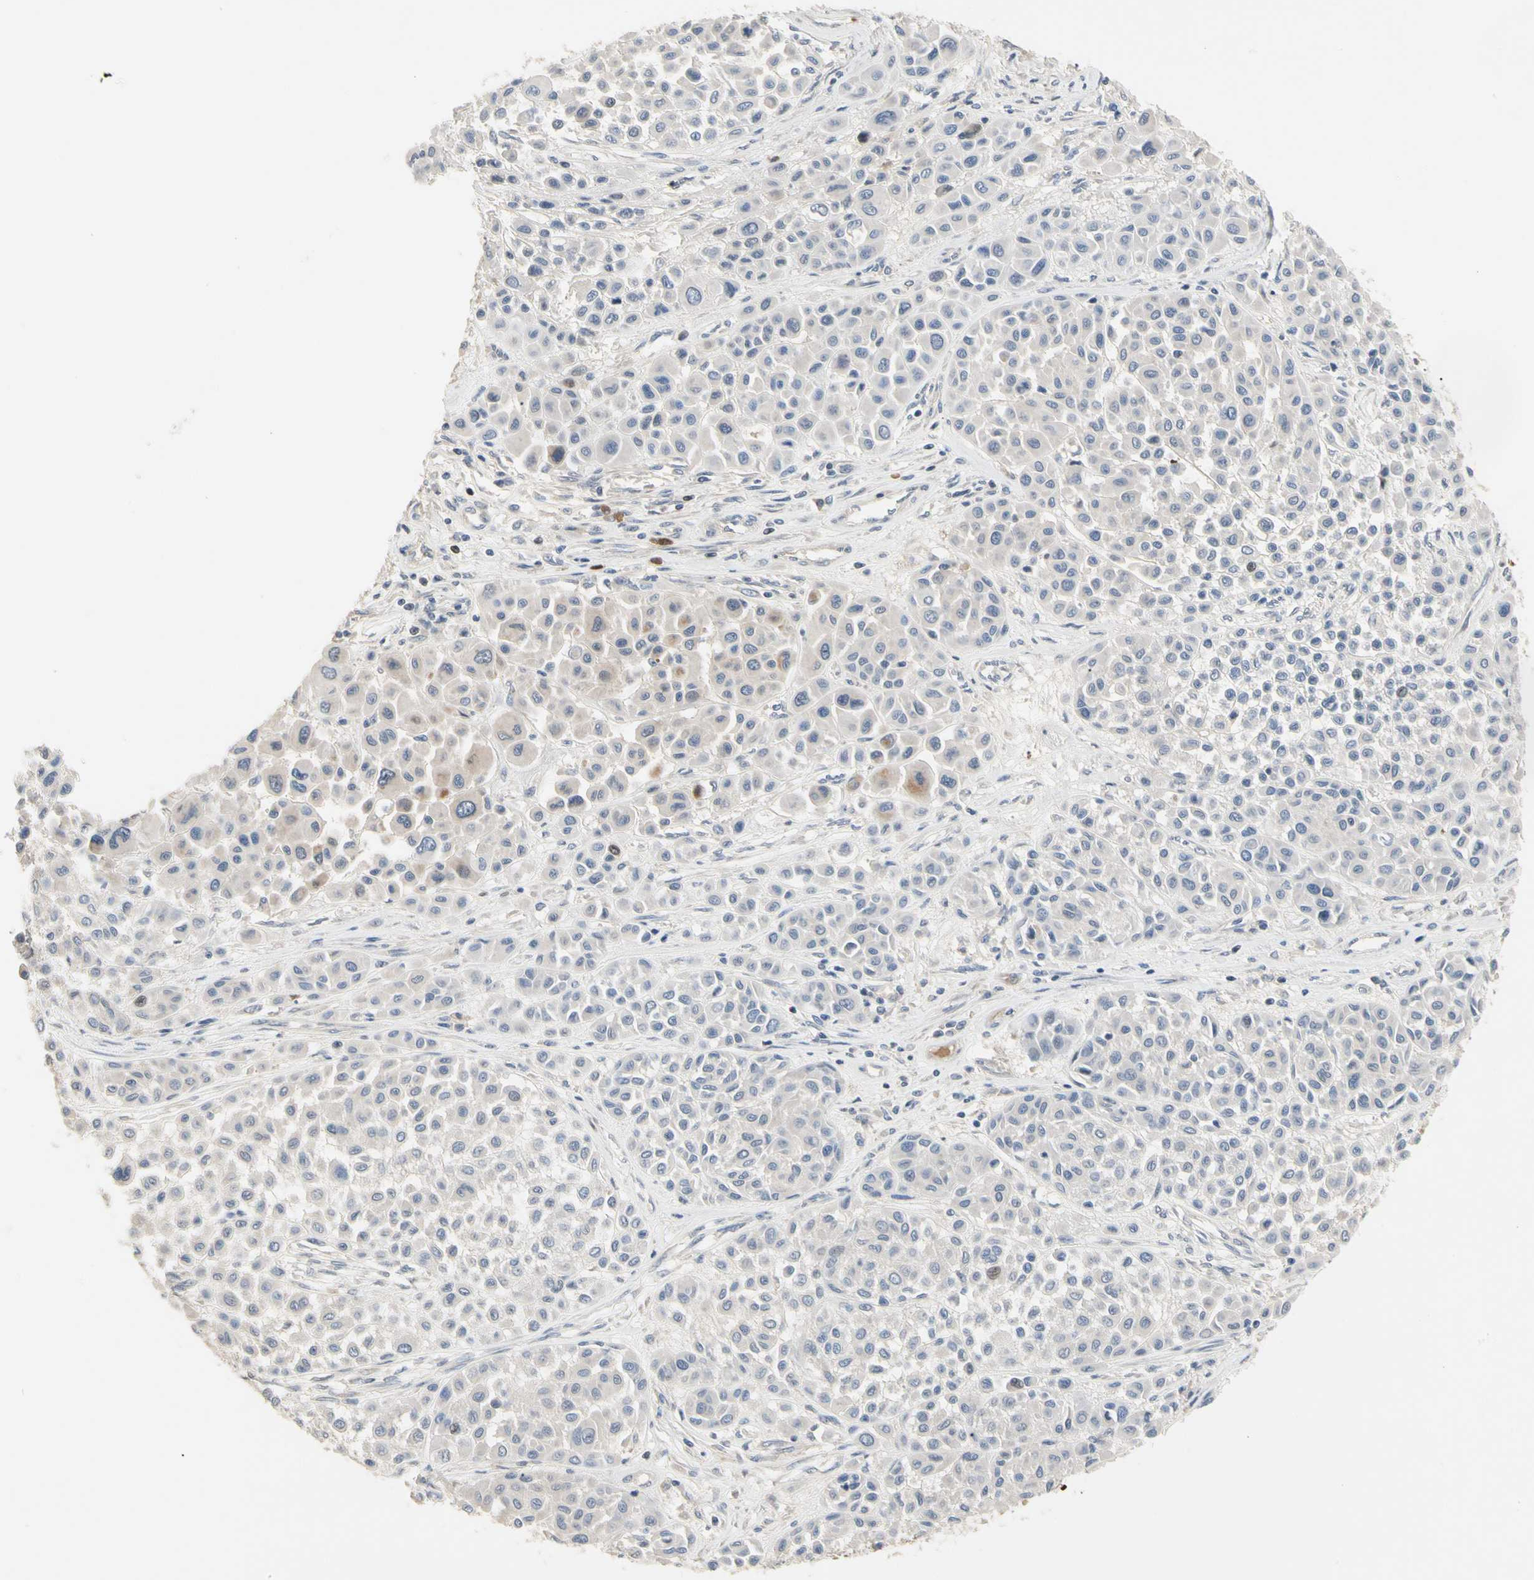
{"staining": {"intensity": "weak", "quantity": "<25%", "location": "cytoplasmic/membranous"}, "tissue": "melanoma", "cell_type": "Tumor cells", "image_type": "cancer", "snomed": [{"axis": "morphology", "description": "Malignant melanoma, Metastatic site"}, {"axis": "topography", "description": "Soft tissue"}], "caption": "The immunohistochemistry (IHC) photomicrograph has no significant staining in tumor cells of melanoma tissue.", "gene": "HMGCR", "patient": {"sex": "male", "age": 41}}